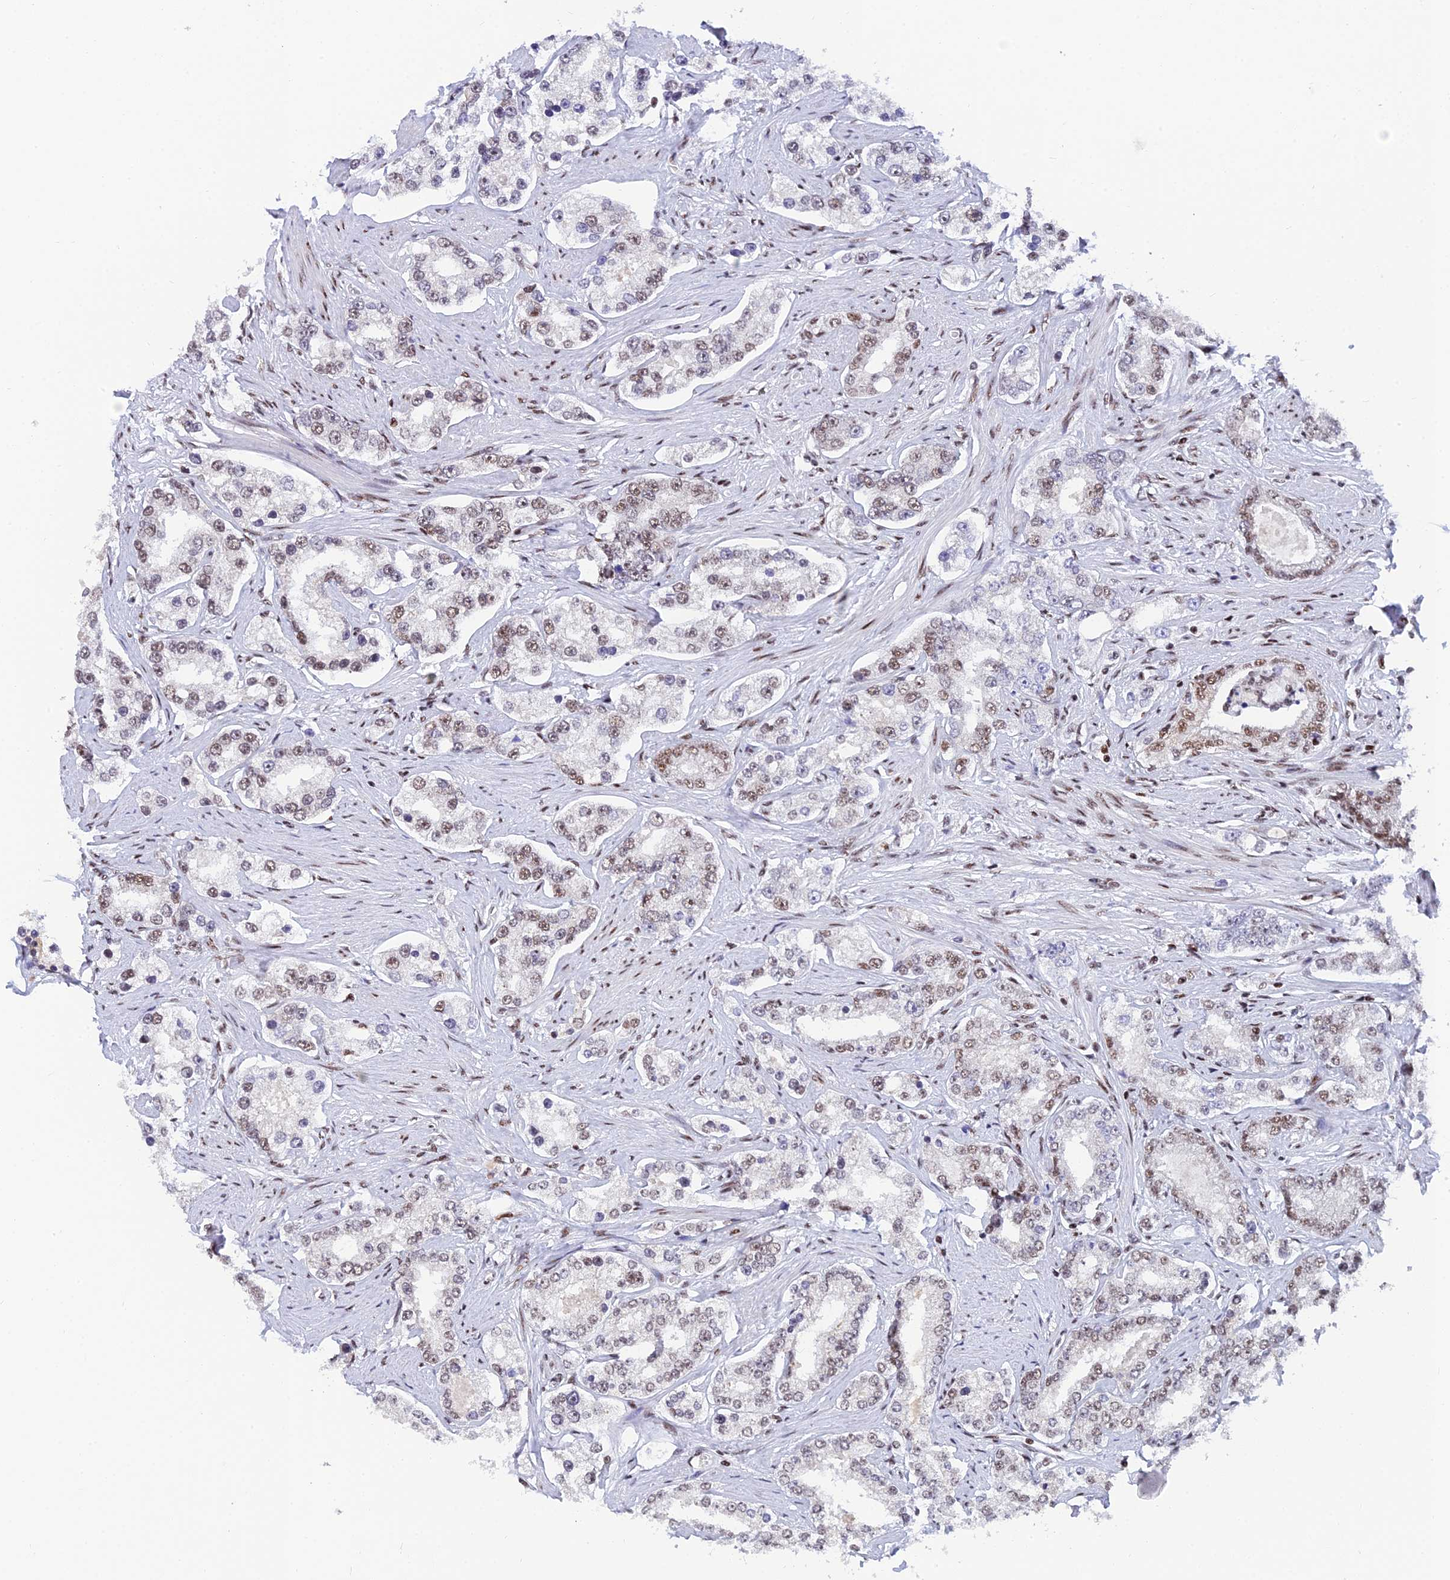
{"staining": {"intensity": "weak", "quantity": "25%-75%", "location": "nuclear"}, "tissue": "prostate cancer", "cell_type": "Tumor cells", "image_type": "cancer", "snomed": [{"axis": "morphology", "description": "Normal tissue, NOS"}, {"axis": "morphology", "description": "Adenocarcinoma, High grade"}, {"axis": "topography", "description": "Prostate"}], "caption": "The image displays immunohistochemical staining of prostate cancer (high-grade adenocarcinoma). There is weak nuclear positivity is appreciated in about 25%-75% of tumor cells. The protein is shown in brown color, while the nuclei are stained blue.", "gene": "USP22", "patient": {"sex": "male", "age": 83}}